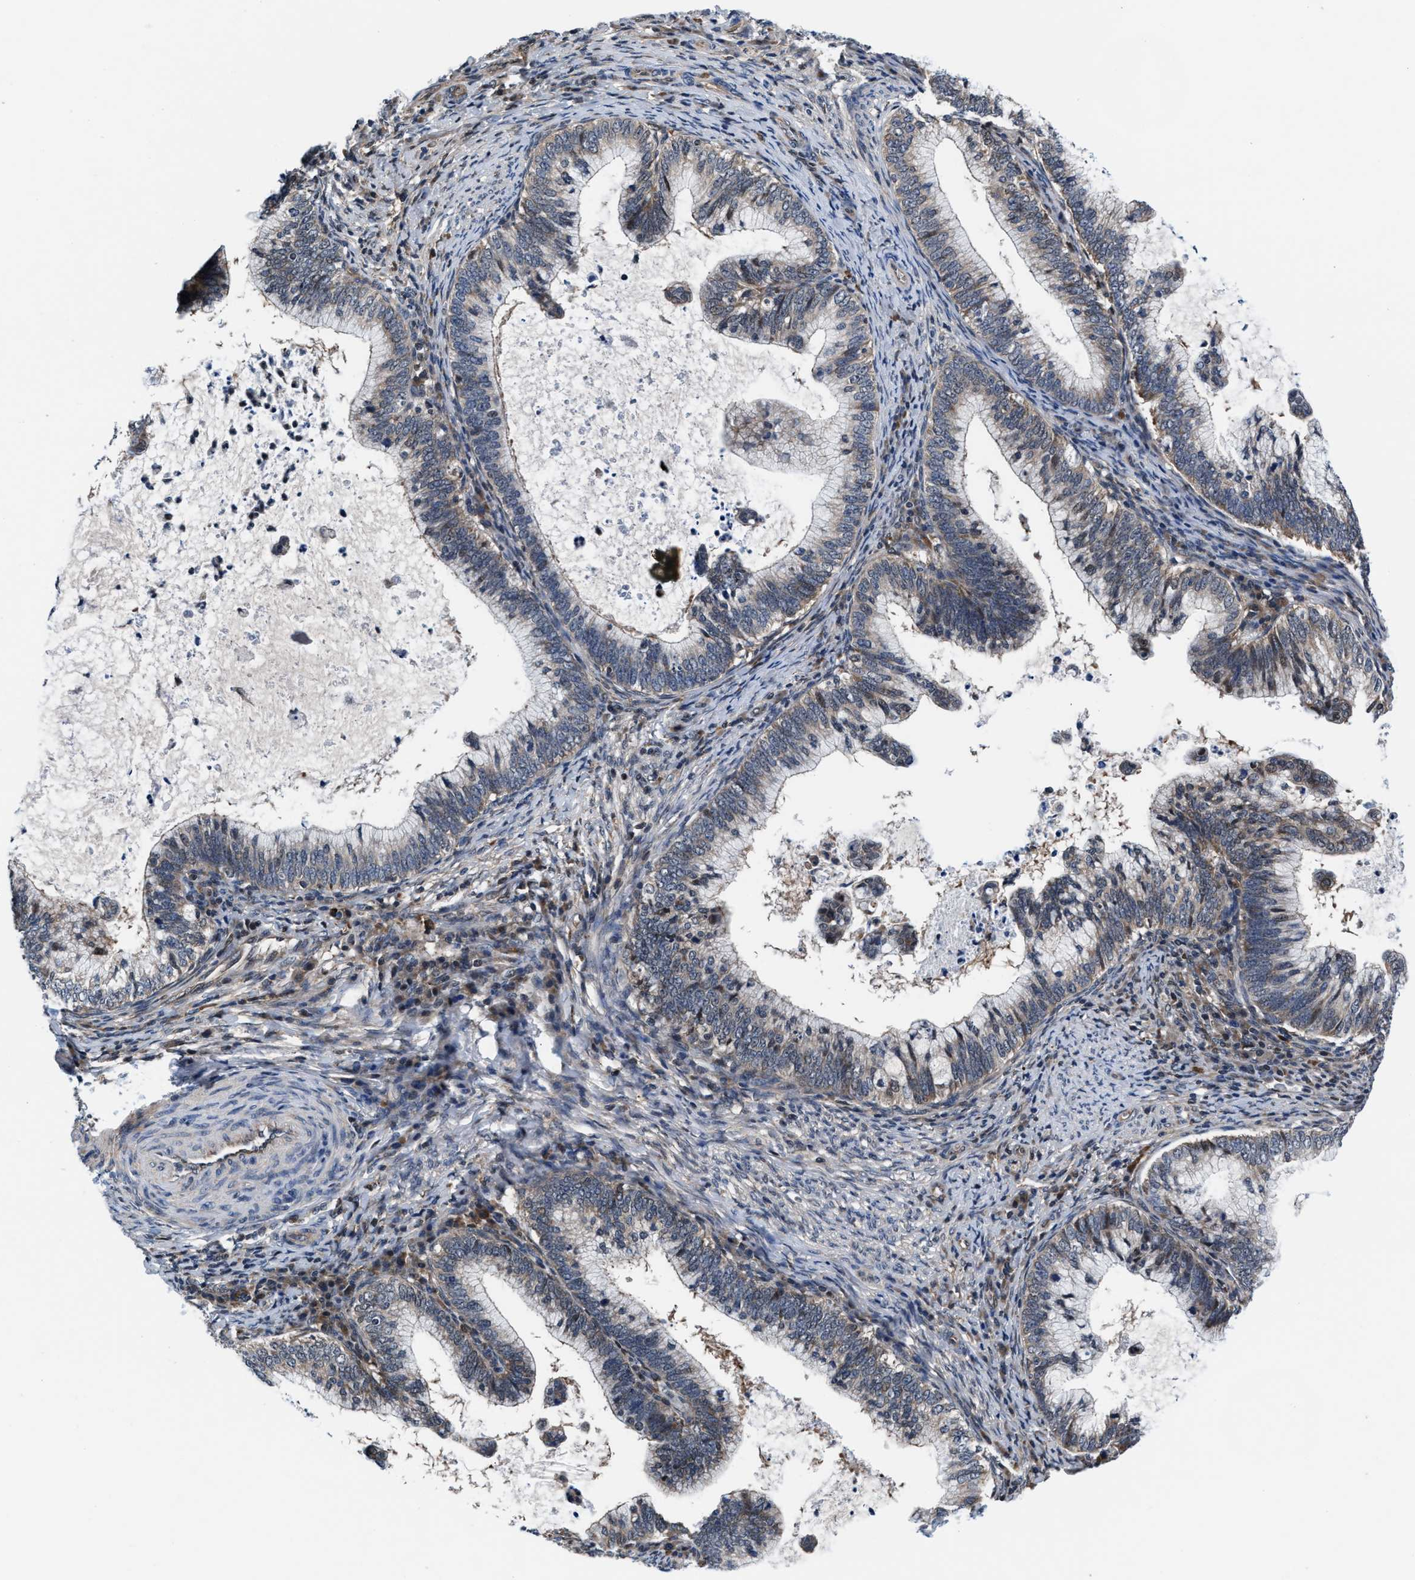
{"staining": {"intensity": "weak", "quantity": "<25%", "location": "cytoplasmic/membranous"}, "tissue": "cervical cancer", "cell_type": "Tumor cells", "image_type": "cancer", "snomed": [{"axis": "morphology", "description": "Adenocarcinoma, NOS"}, {"axis": "topography", "description": "Cervix"}], "caption": "DAB immunohistochemical staining of cervical cancer displays no significant expression in tumor cells.", "gene": "PRPSAP2", "patient": {"sex": "female", "age": 36}}